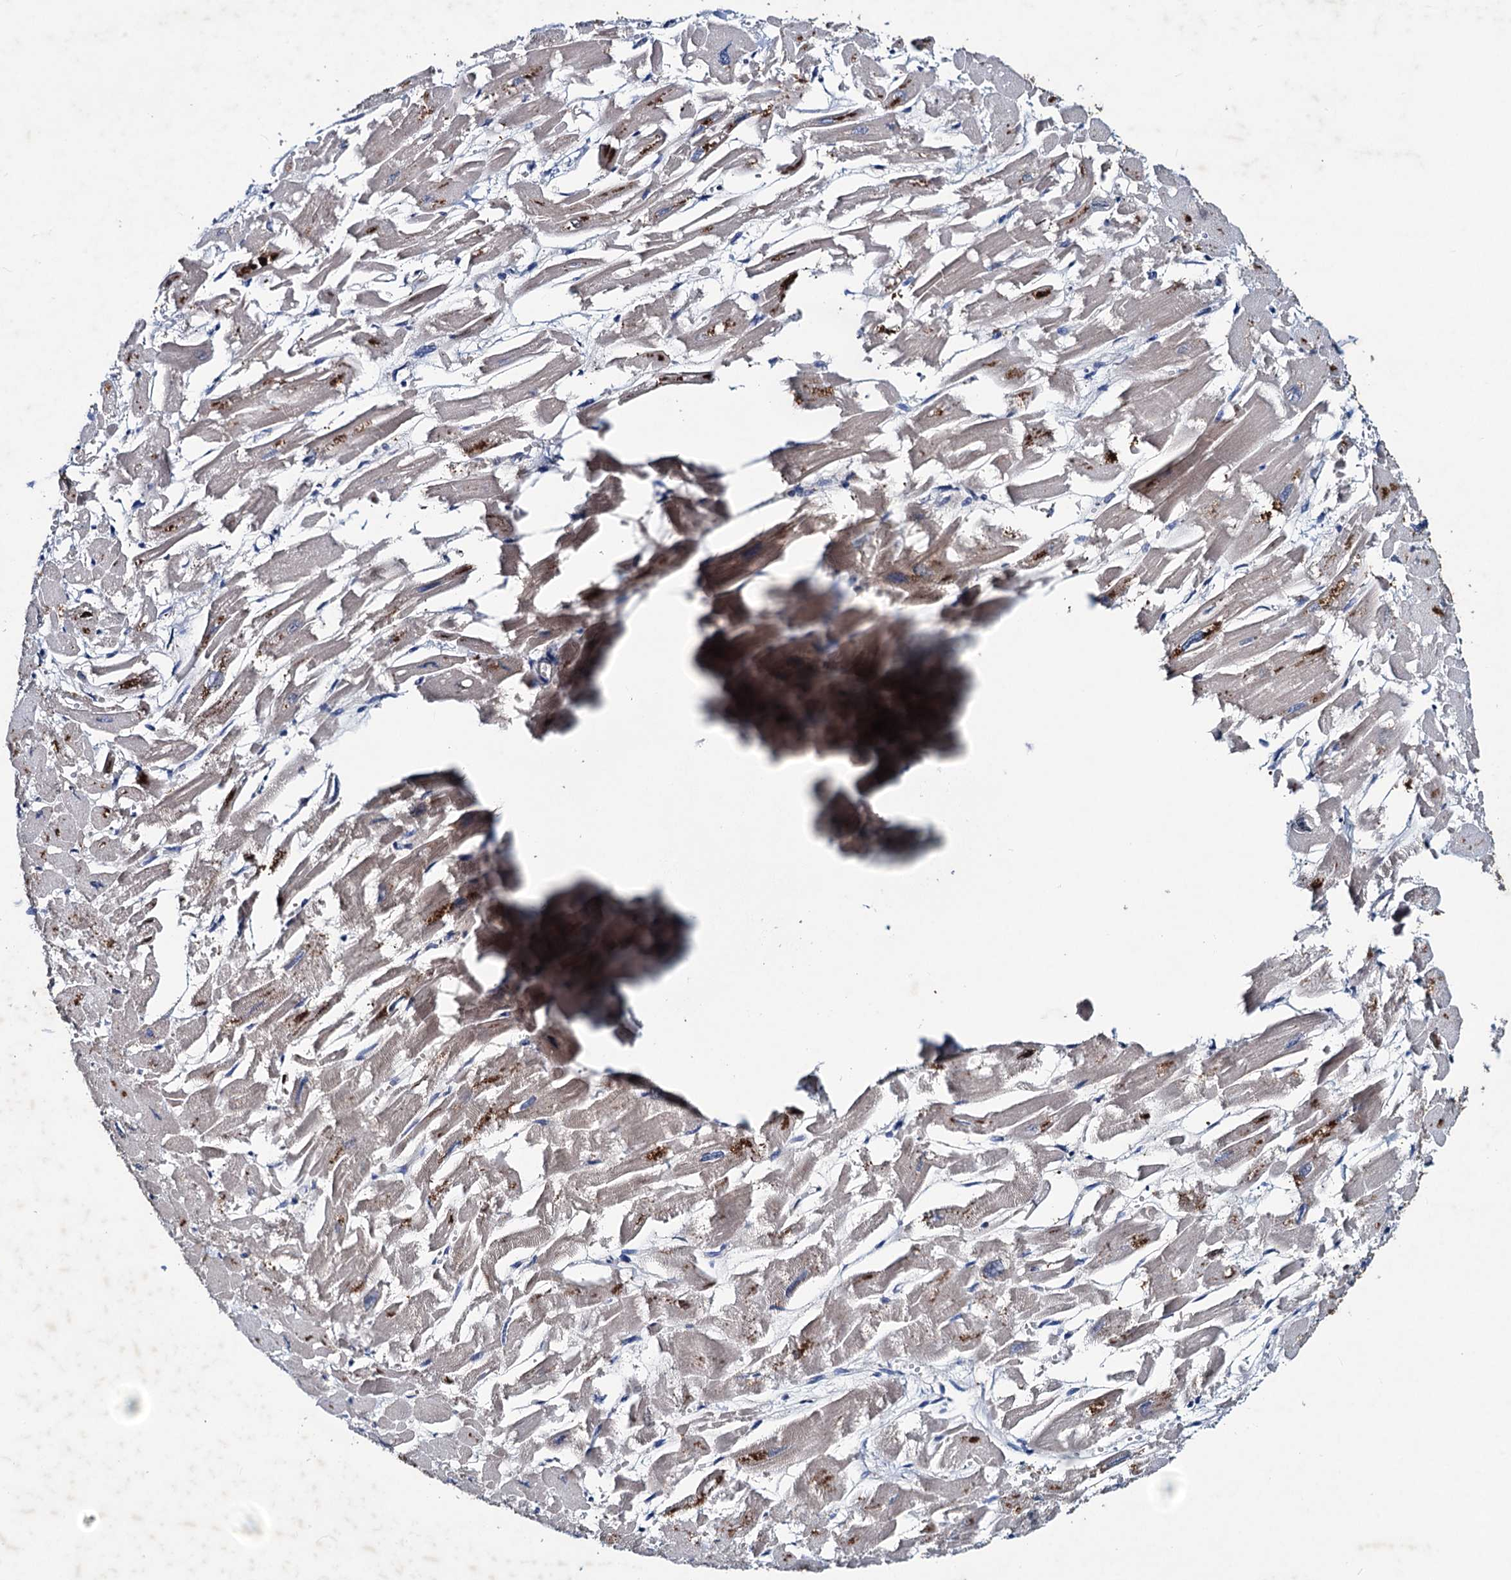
{"staining": {"intensity": "negative", "quantity": "none", "location": "none"}, "tissue": "heart muscle", "cell_type": "Cardiomyocytes", "image_type": "normal", "snomed": [{"axis": "morphology", "description": "Normal tissue, NOS"}, {"axis": "topography", "description": "Heart"}], "caption": "Immunohistochemistry (IHC) image of unremarkable heart muscle: human heart muscle stained with DAB (3,3'-diaminobenzidine) demonstrates no significant protein staining in cardiomyocytes. Nuclei are stained in blue.", "gene": "RTKN2", "patient": {"sex": "male", "age": 54}}